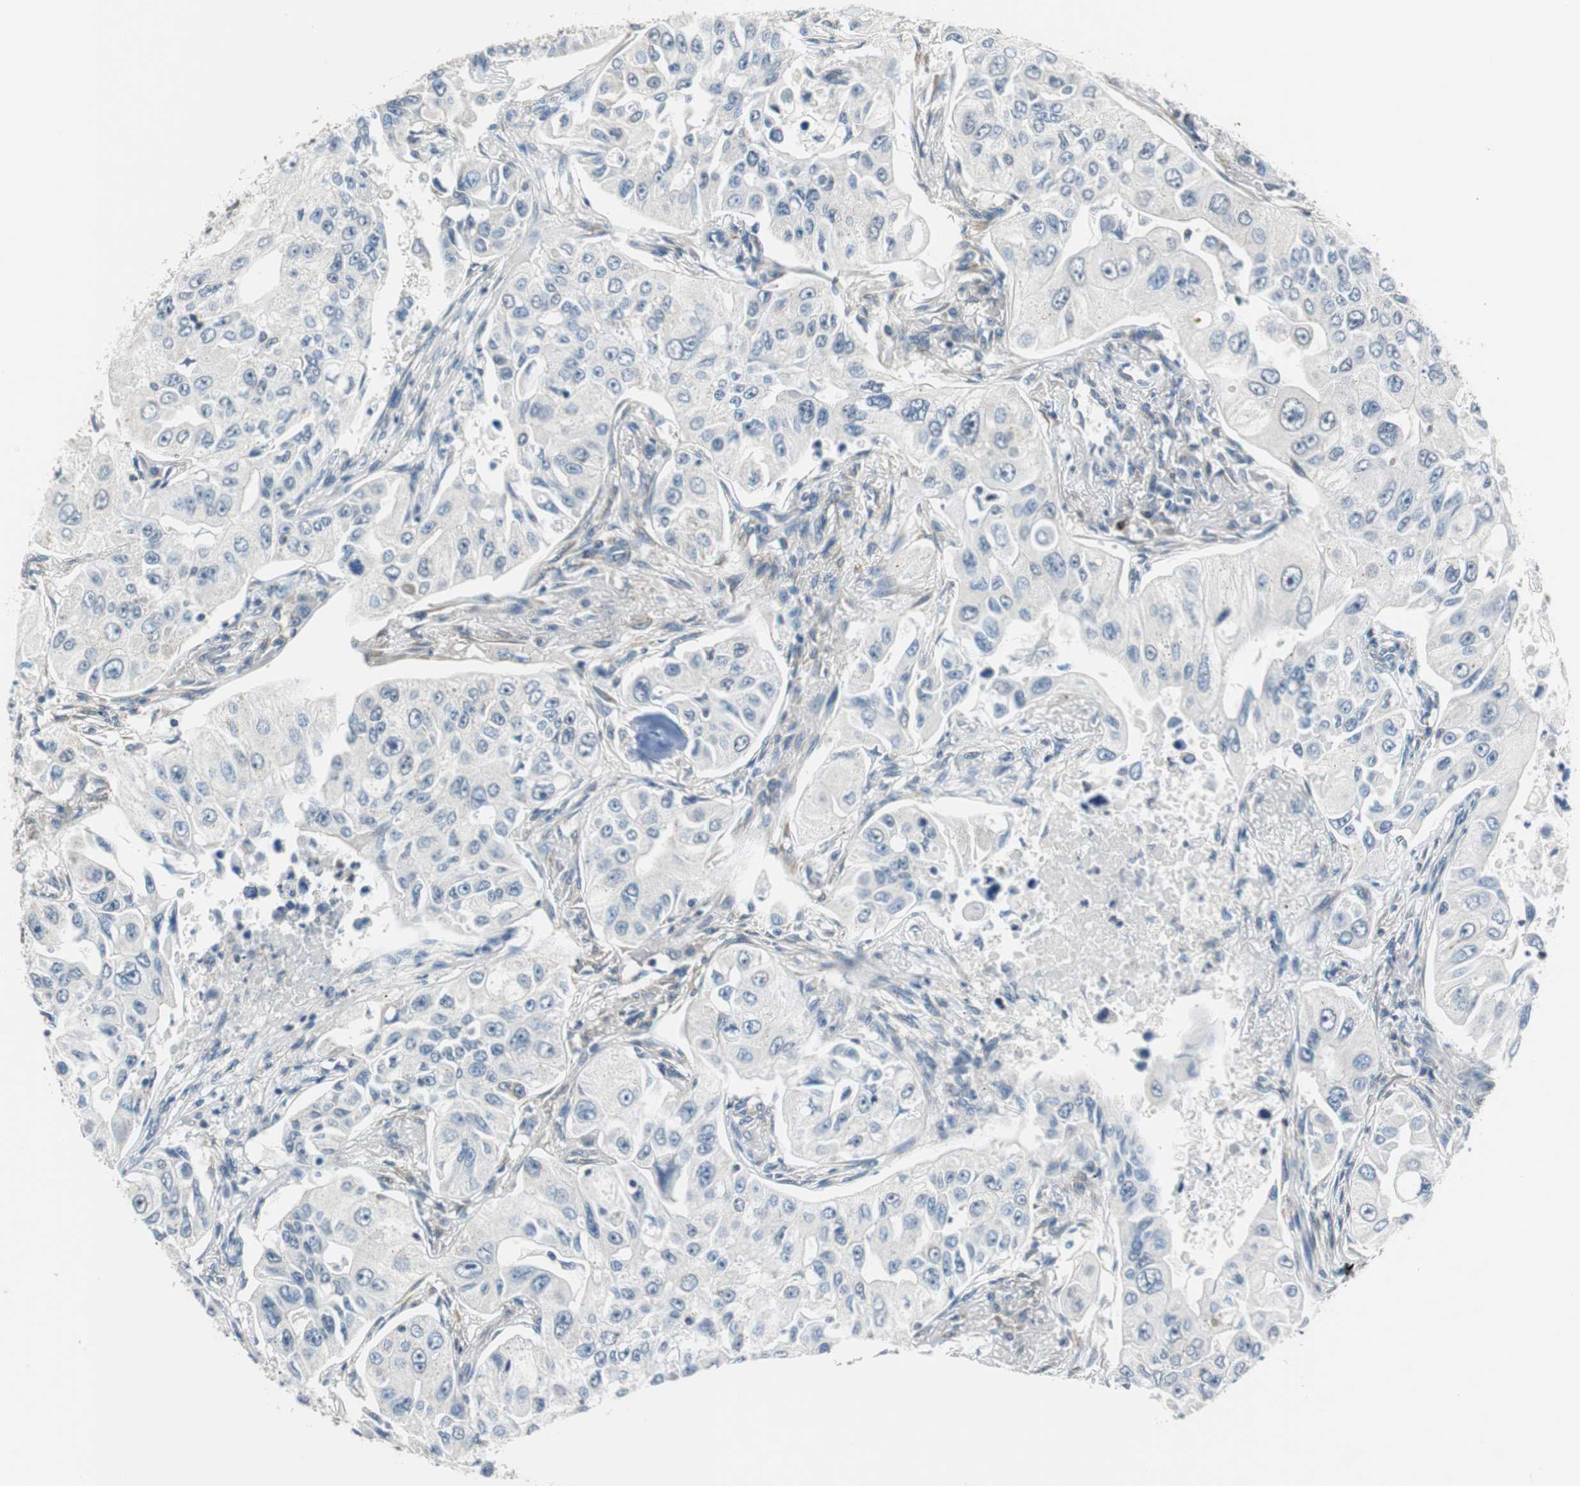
{"staining": {"intensity": "negative", "quantity": "none", "location": "none"}, "tissue": "lung cancer", "cell_type": "Tumor cells", "image_type": "cancer", "snomed": [{"axis": "morphology", "description": "Adenocarcinoma, NOS"}, {"axis": "topography", "description": "Lung"}], "caption": "DAB (3,3'-diaminobenzidine) immunohistochemical staining of human lung cancer (adenocarcinoma) exhibits no significant expression in tumor cells.", "gene": "CNOT3", "patient": {"sex": "male", "age": 84}}